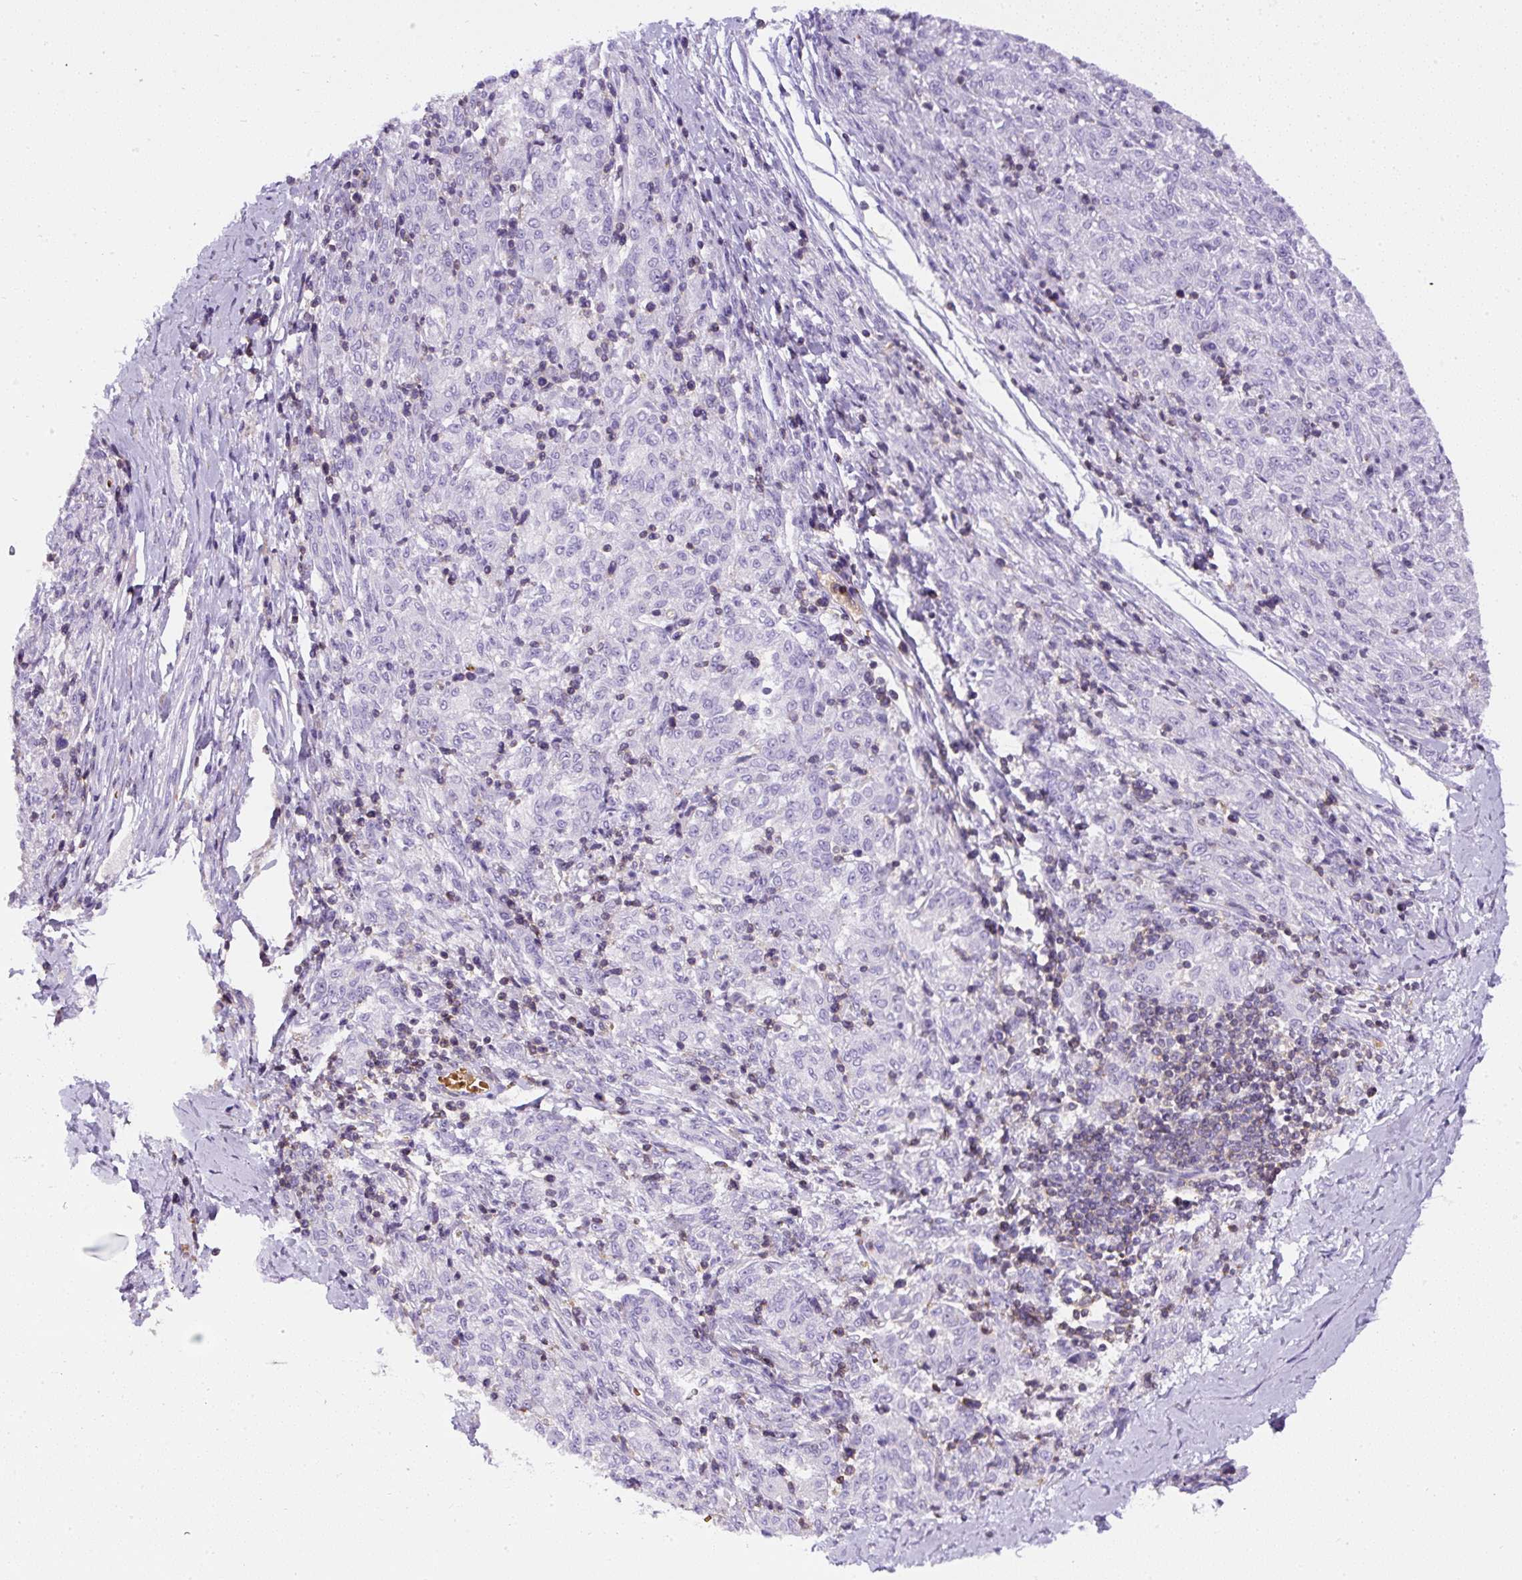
{"staining": {"intensity": "negative", "quantity": "none", "location": "none"}, "tissue": "melanoma", "cell_type": "Tumor cells", "image_type": "cancer", "snomed": [{"axis": "morphology", "description": "Malignant melanoma, NOS"}, {"axis": "topography", "description": "Skin"}], "caption": "IHC photomicrograph of human malignant melanoma stained for a protein (brown), which reveals no positivity in tumor cells.", "gene": "FAM228B", "patient": {"sex": "female", "age": 72}}